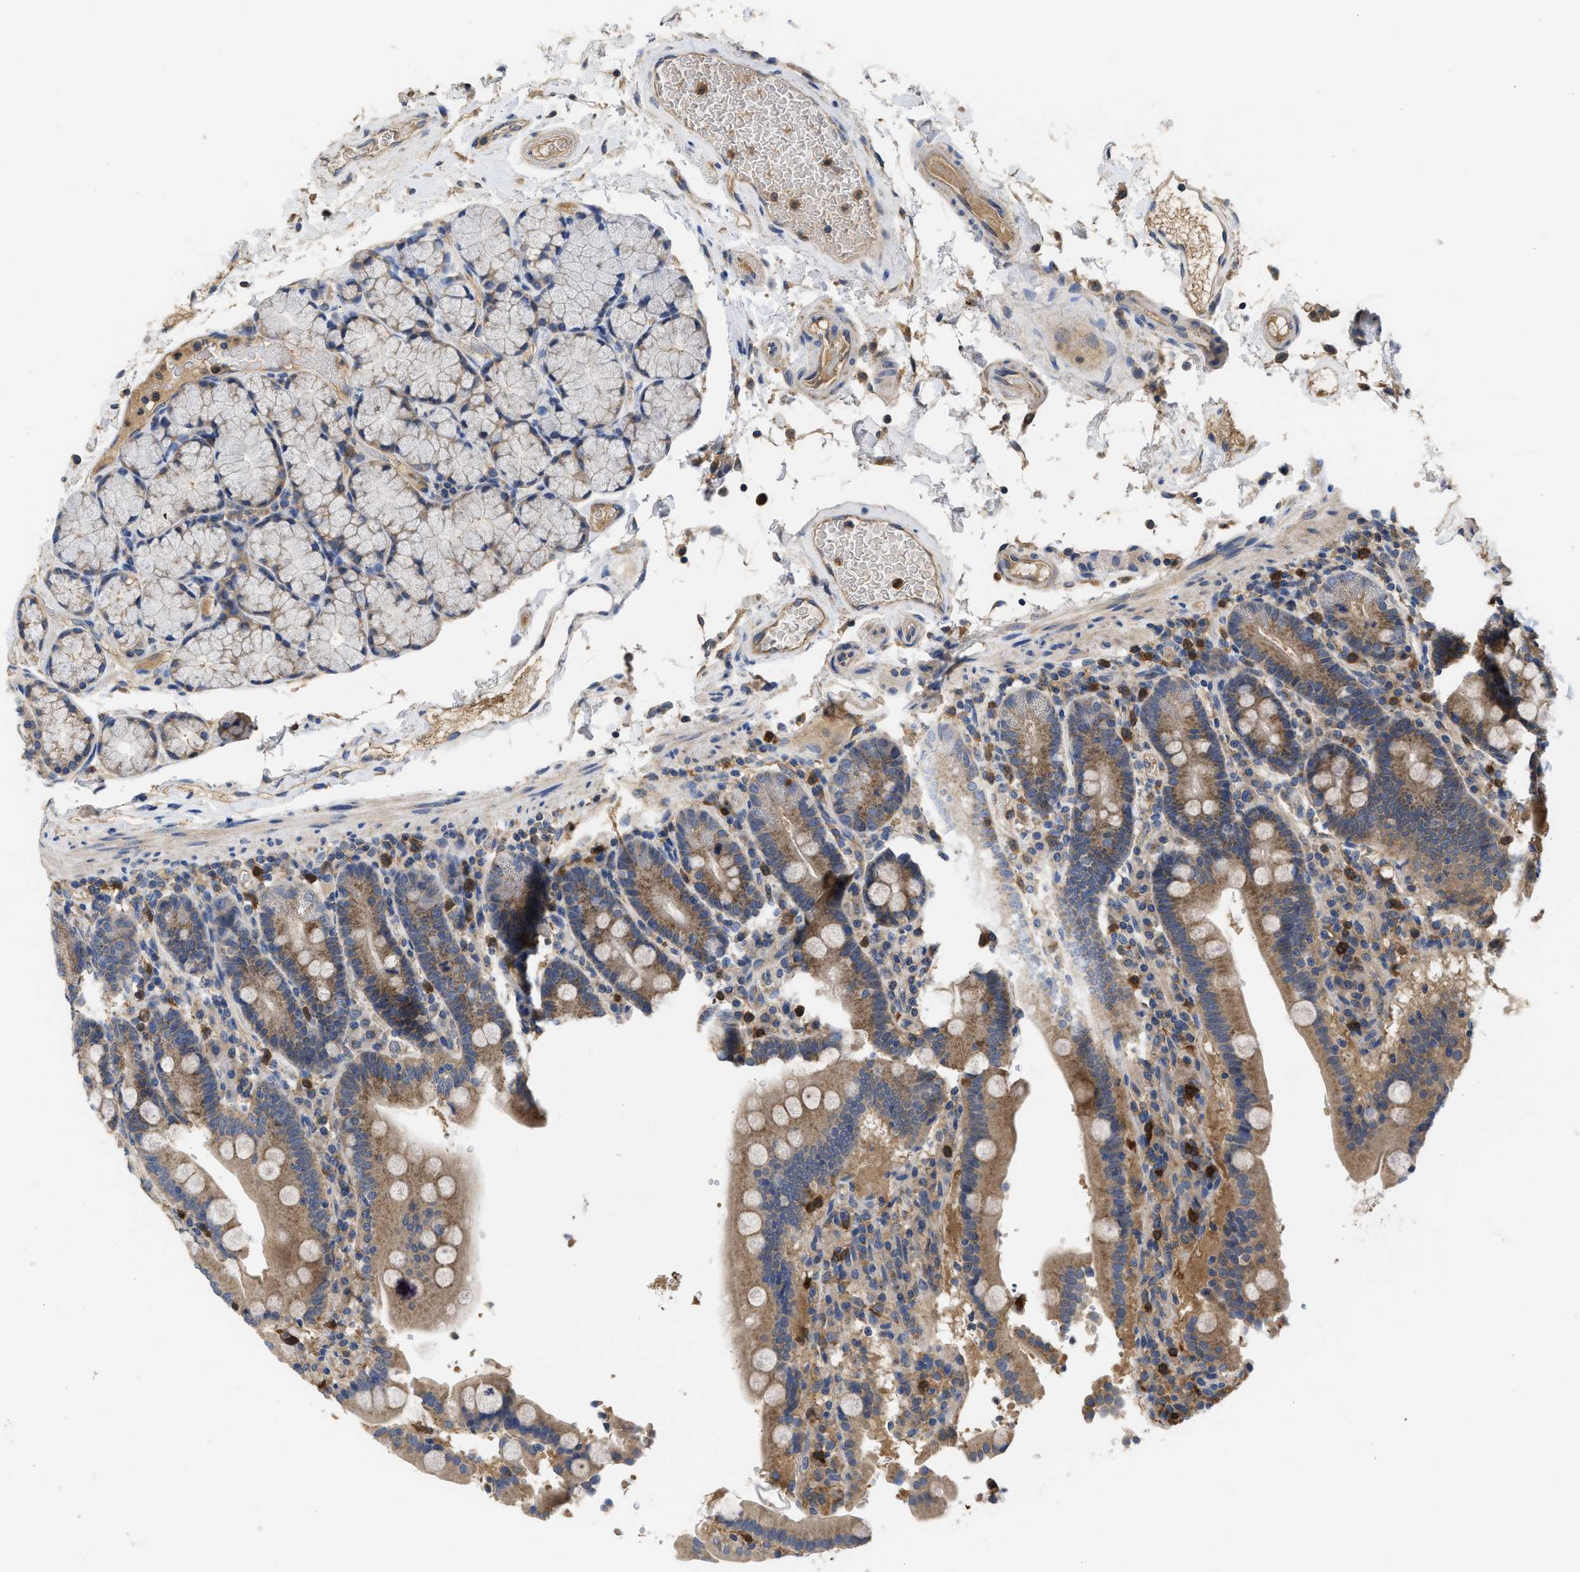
{"staining": {"intensity": "moderate", "quantity": "25%-75%", "location": "cytoplasmic/membranous"}, "tissue": "duodenum", "cell_type": "Glandular cells", "image_type": "normal", "snomed": [{"axis": "morphology", "description": "Normal tissue, NOS"}, {"axis": "topography", "description": "Small intestine, NOS"}], "caption": "This histopathology image reveals unremarkable duodenum stained with immunohistochemistry (IHC) to label a protein in brown. The cytoplasmic/membranous of glandular cells show moderate positivity for the protein. Nuclei are counter-stained blue.", "gene": "RNF216", "patient": {"sex": "female", "age": 71}}